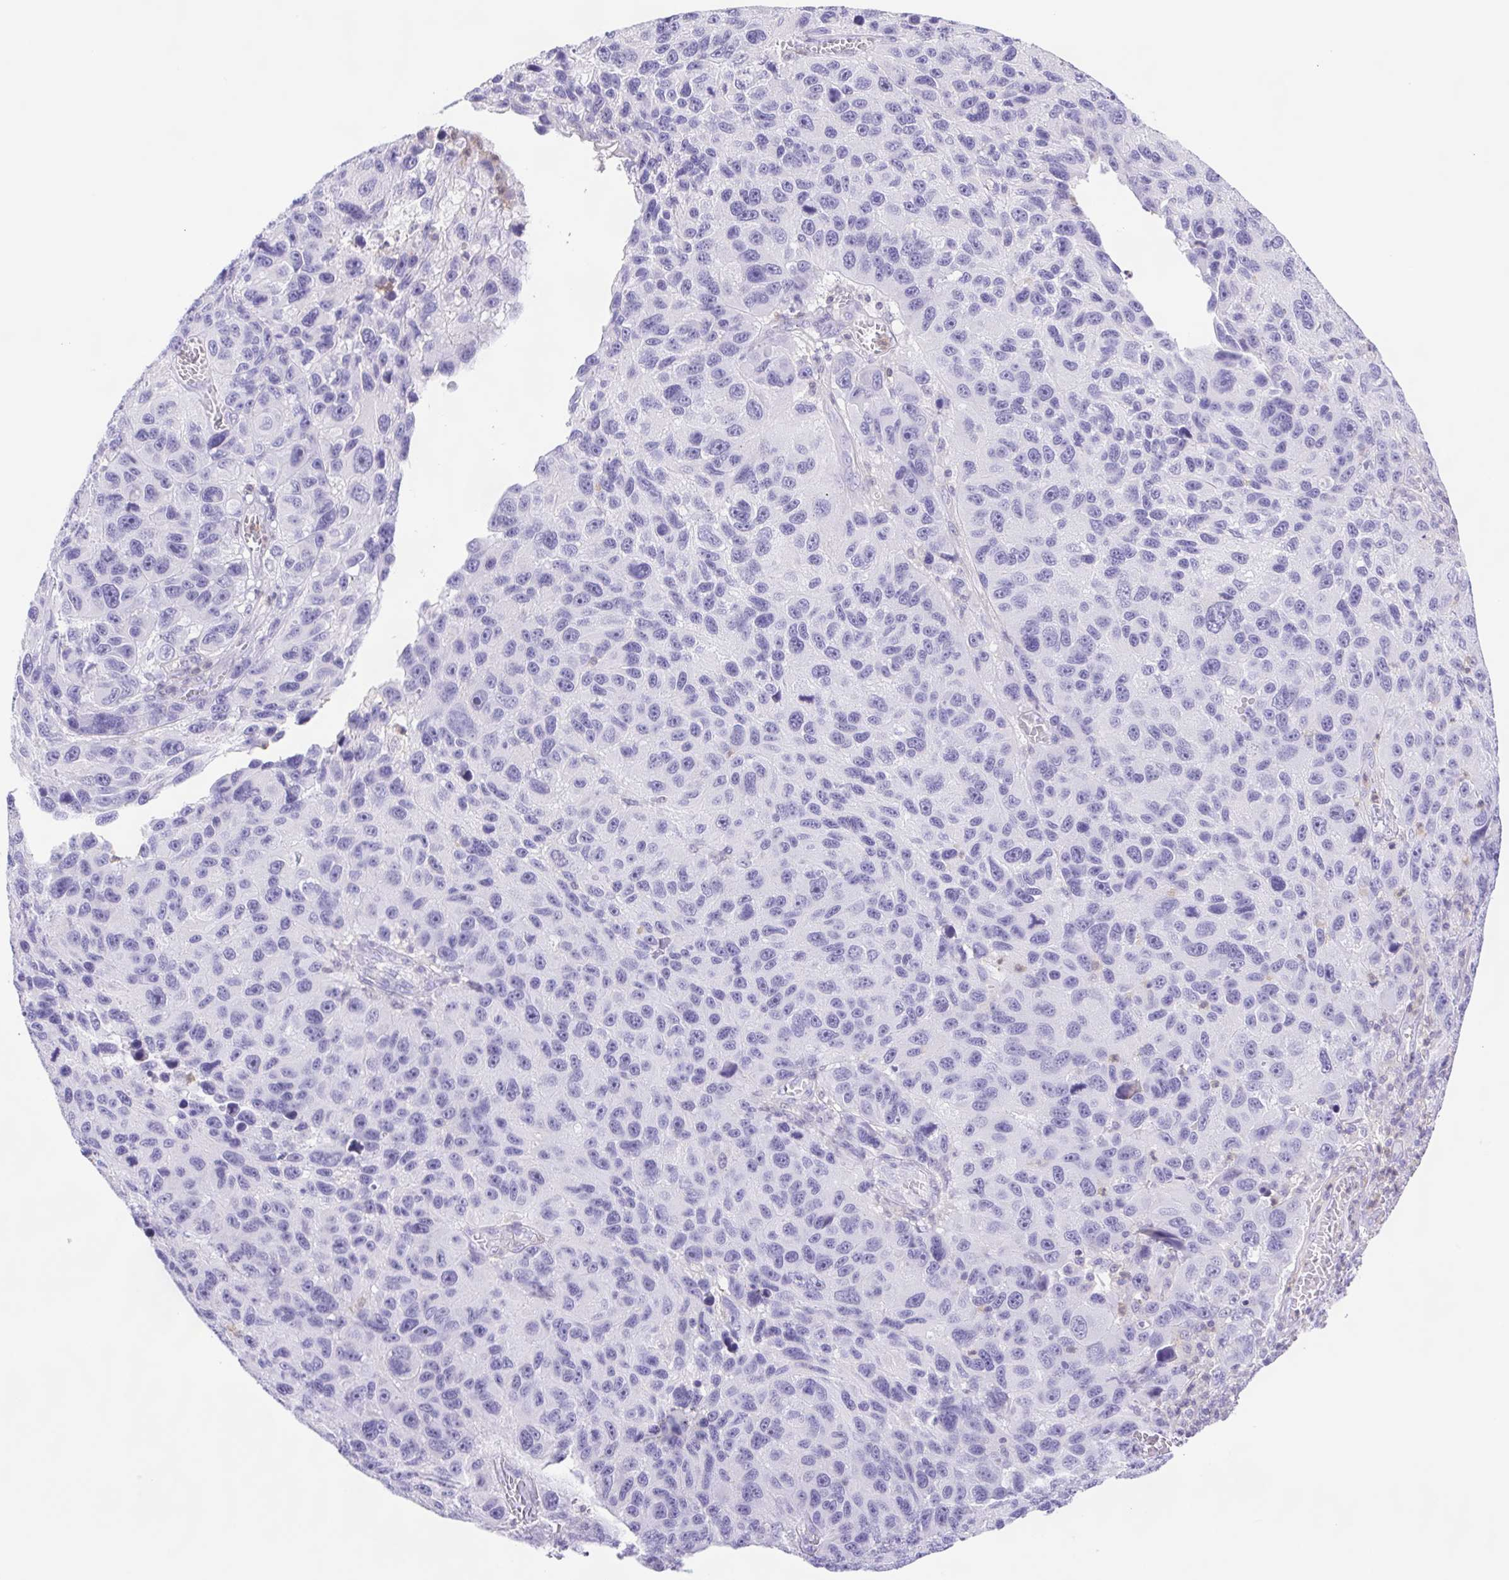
{"staining": {"intensity": "negative", "quantity": "none", "location": "none"}, "tissue": "melanoma", "cell_type": "Tumor cells", "image_type": "cancer", "snomed": [{"axis": "morphology", "description": "Malignant melanoma, NOS"}, {"axis": "topography", "description": "Skin"}], "caption": "High power microscopy micrograph of an immunohistochemistry (IHC) micrograph of malignant melanoma, revealing no significant expression in tumor cells. (Brightfield microscopy of DAB (3,3'-diaminobenzidine) immunohistochemistry (IHC) at high magnification).", "gene": "SYNPR", "patient": {"sex": "male", "age": 53}}